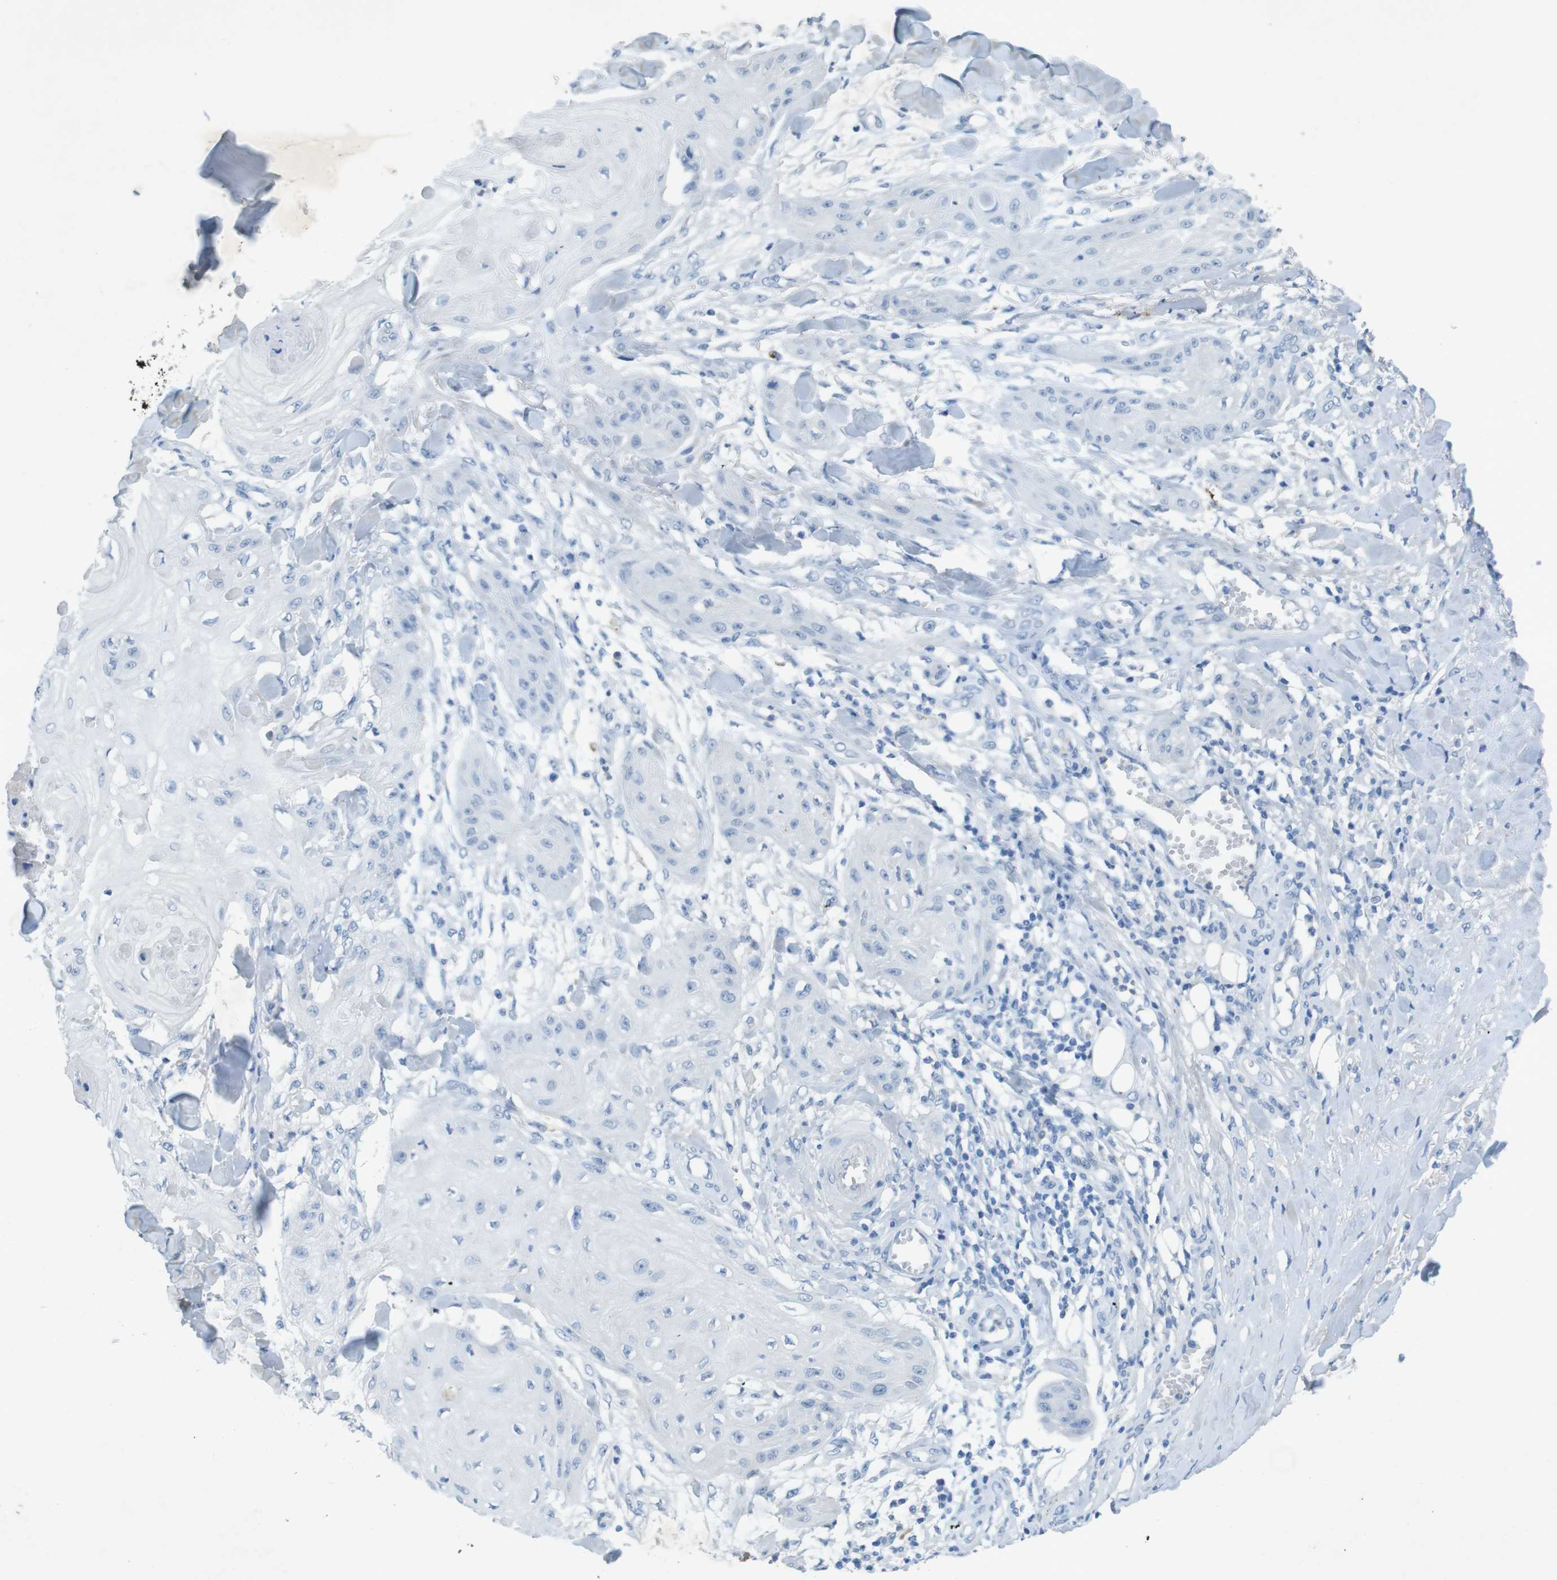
{"staining": {"intensity": "negative", "quantity": "none", "location": "none"}, "tissue": "skin cancer", "cell_type": "Tumor cells", "image_type": "cancer", "snomed": [{"axis": "morphology", "description": "Squamous cell carcinoma, NOS"}, {"axis": "topography", "description": "Skin"}], "caption": "Tumor cells show no significant staining in skin cancer (squamous cell carcinoma).", "gene": "CD320", "patient": {"sex": "male", "age": 74}}